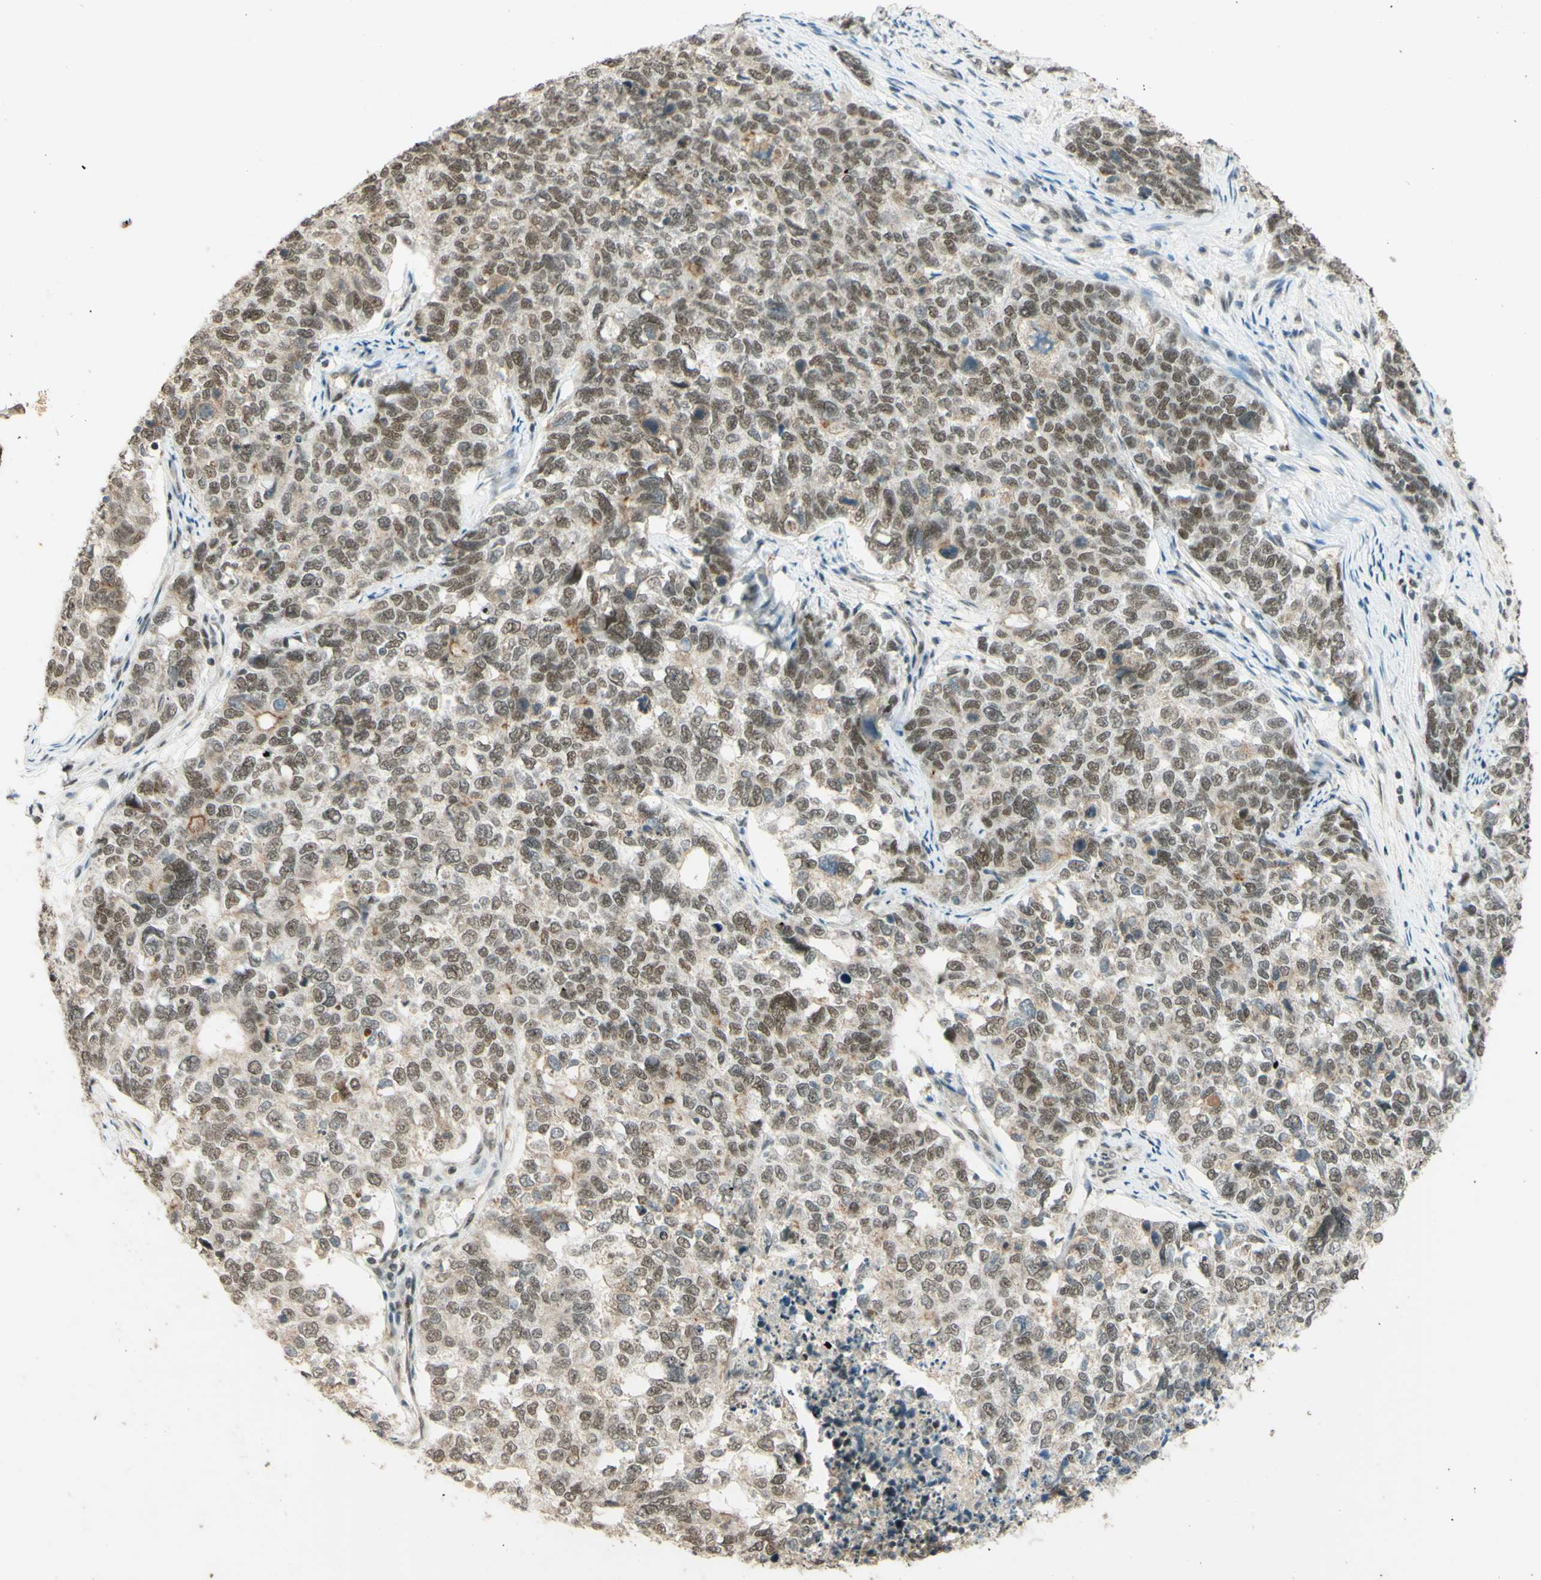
{"staining": {"intensity": "moderate", "quantity": ">75%", "location": "nuclear"}, "tissue": "cervical cancer", "cell_type": "Tumor cells", "image_type": "cancer", "snomed": [{"axis": "morphology", "description": "Squamous cell carcinoma, NOS"}, {"axis": "topography", "description": "Cervix"}], "caption": "An image of cervical squamous cell carcinoma stained for a protein displays moderate nuclear brown staining in tumor cells. (DAB (3,3'-diaminobenzidine) IHC with brightfield microscopy, high magnification).", "gene": "SMARCB1", "patient": {"sex": "female", "age": 63}}